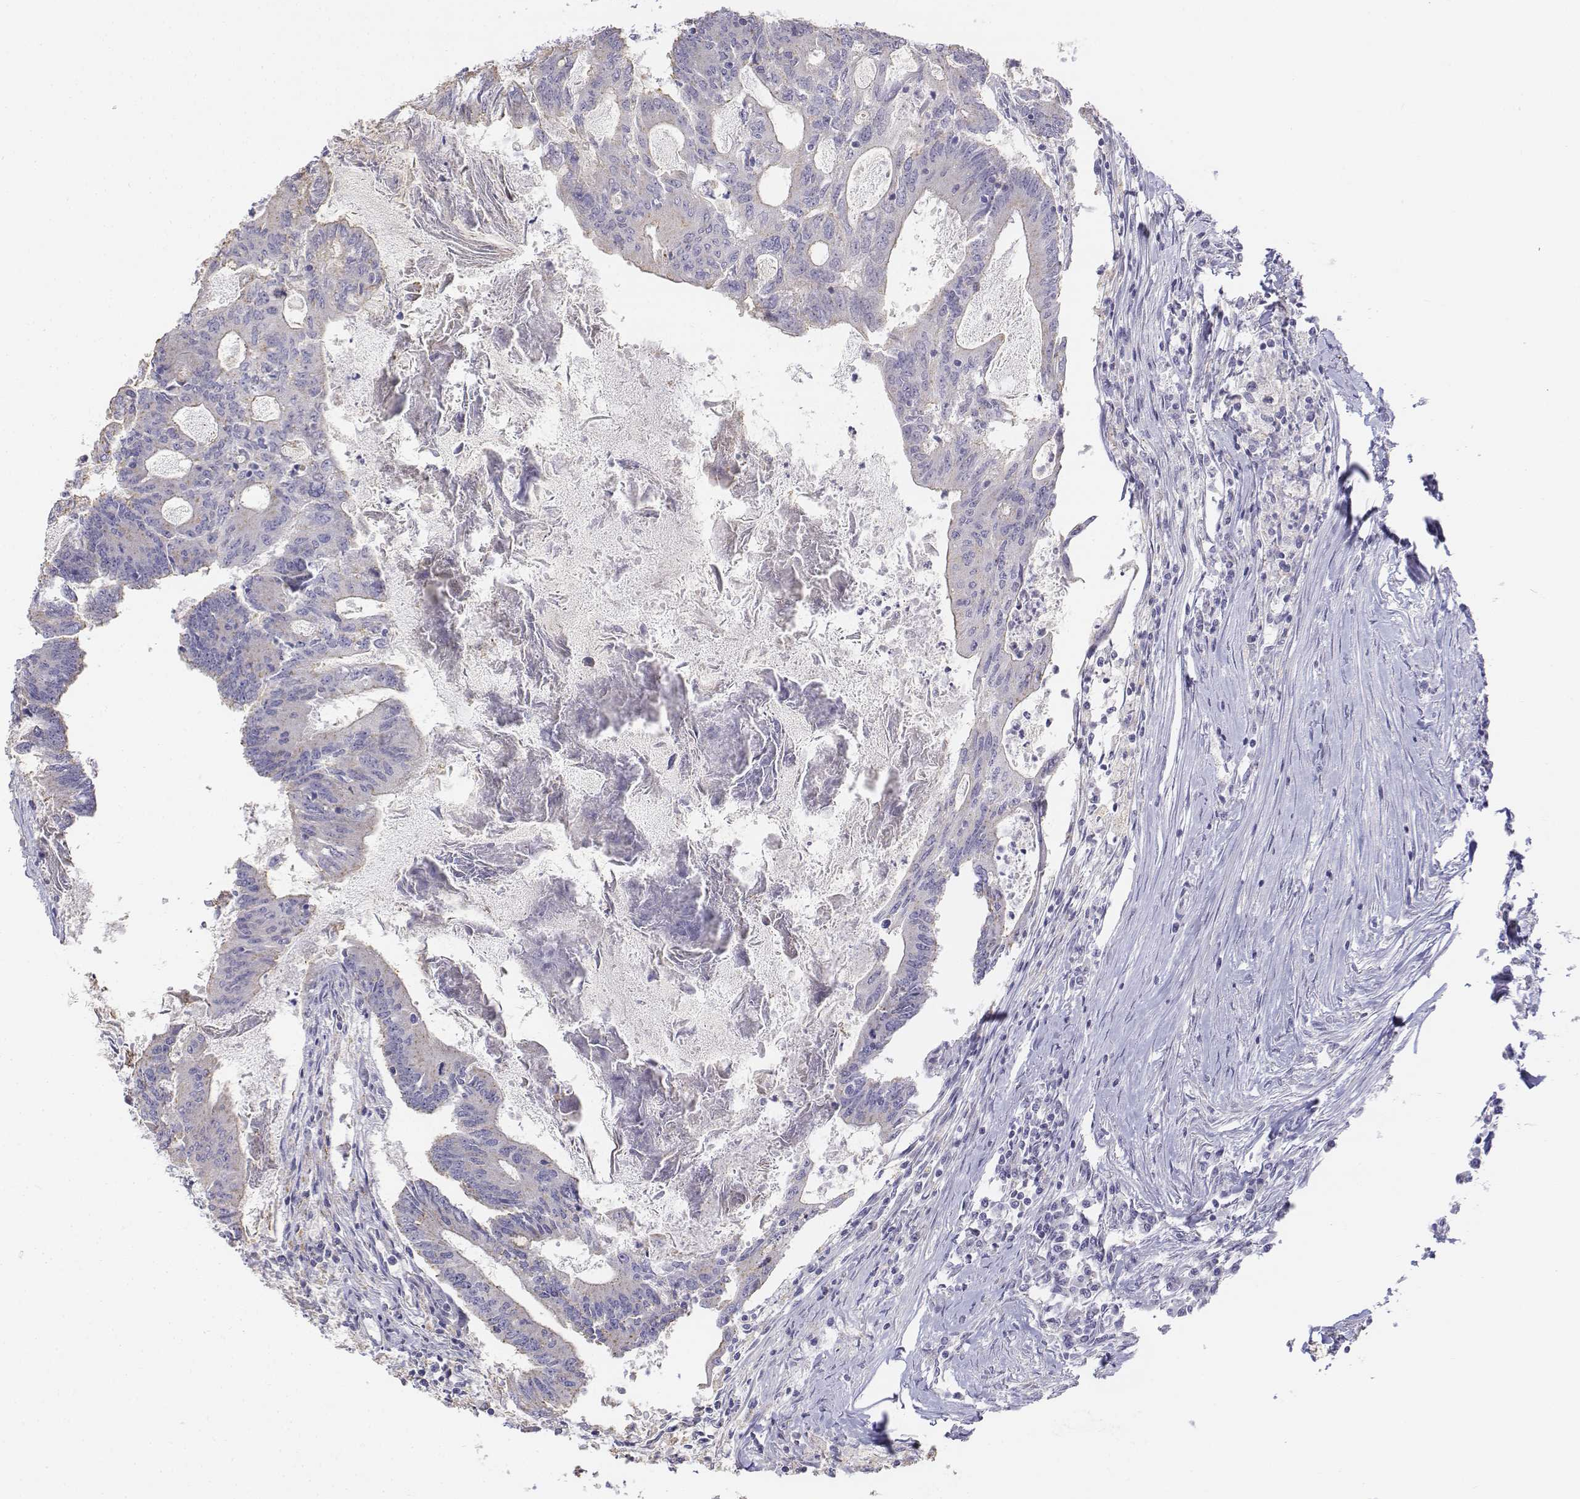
{"staining": {"intensity": "negative", "quantity": "none", "location": "none"}, "tissue": "colorectal cancer", "cell_type": "Tumor cells", "image_type": "cancer", "snomed": [{"axis": "morphology", "description": "Adenocarcinoma, NOS"}, {"axis": "topography", "description": "Colon"}], "caption": "The IHC histopathology image has no significant positivity in tumor cells of adenocarcinoma (colorectal) tissue.", "gene": "LGSN", "patient": {"sex": "female", "age": 70}}